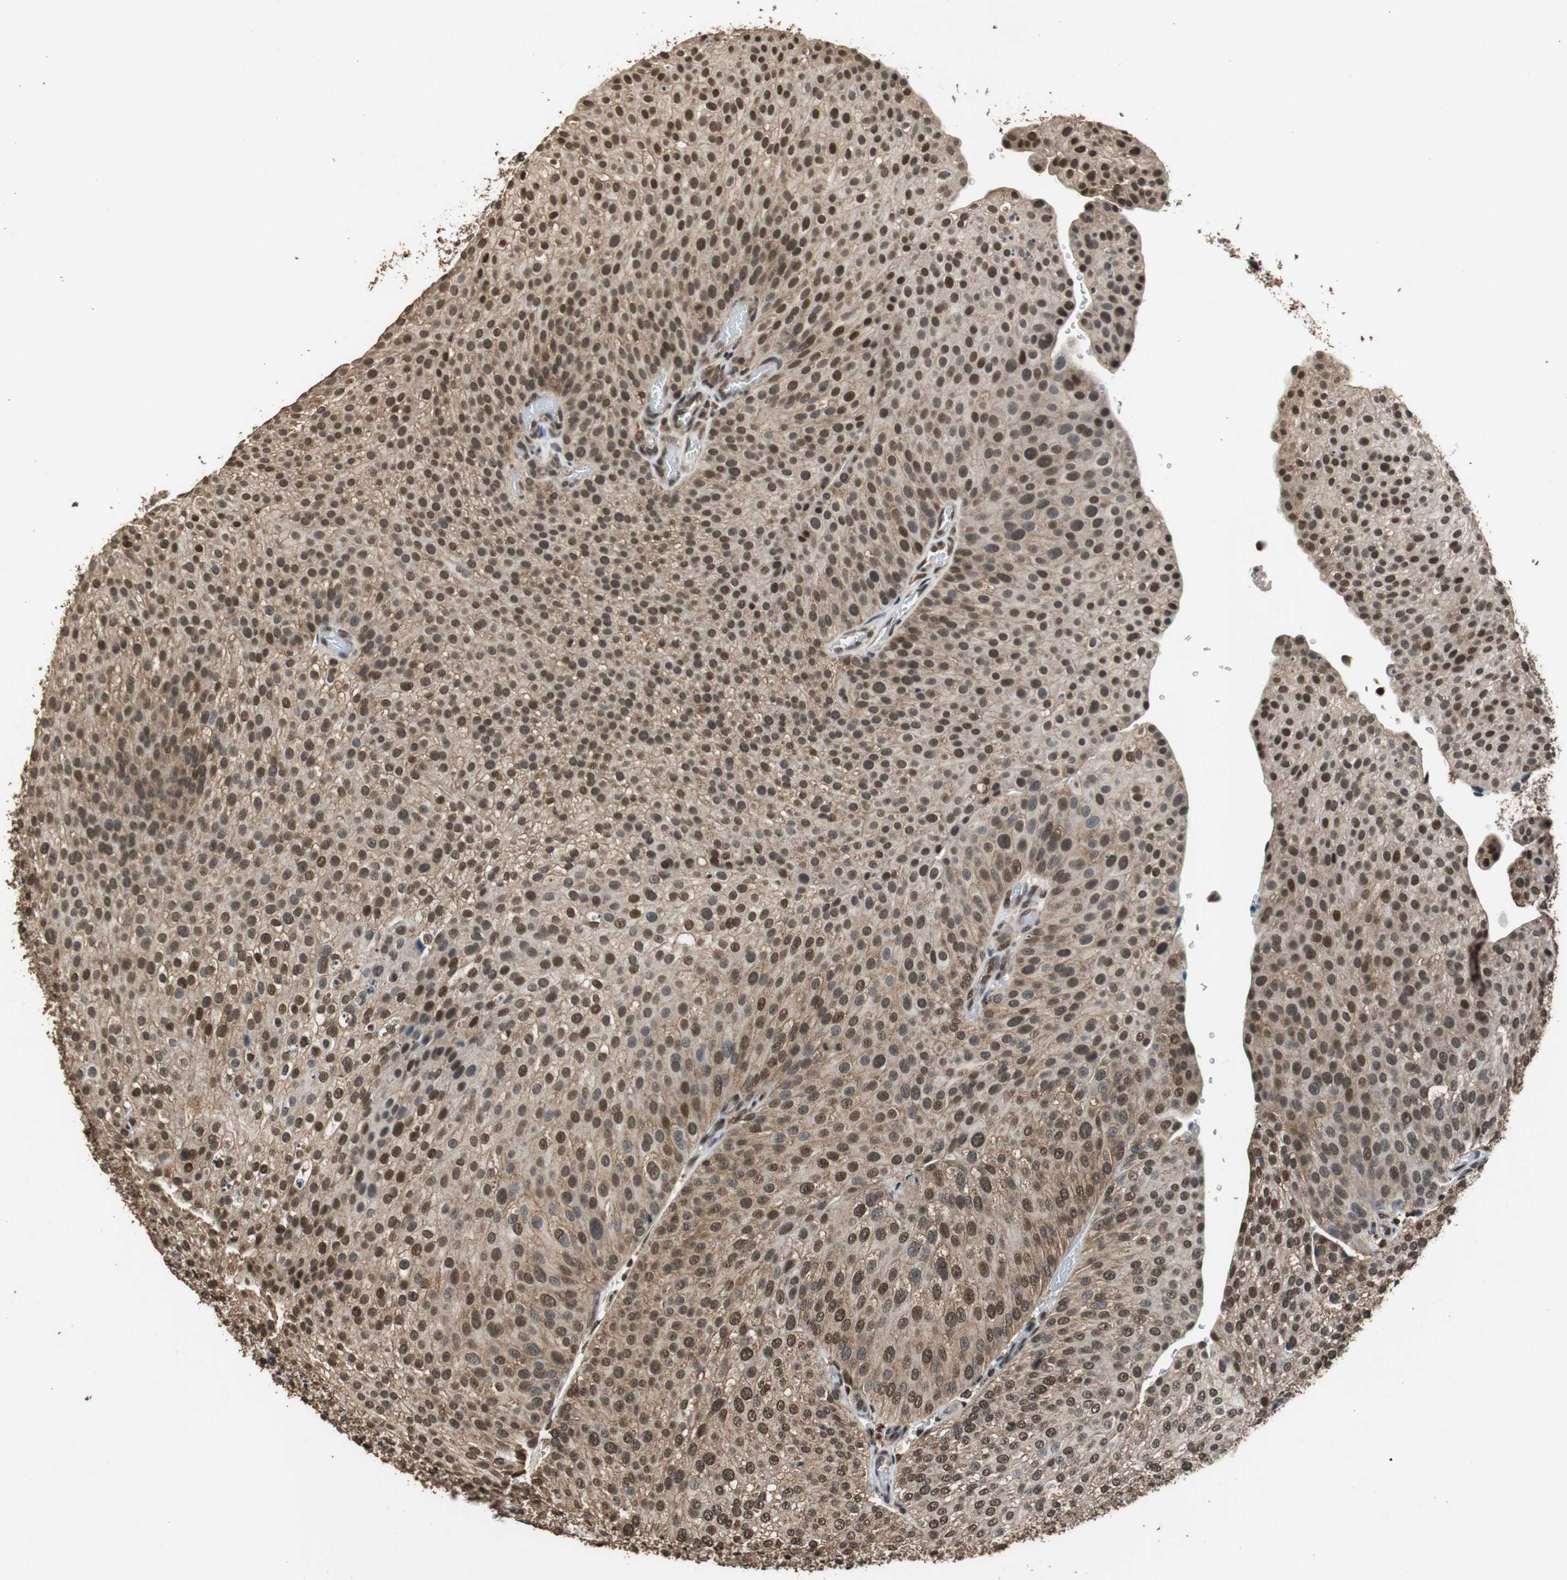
{"staining": {"intensity": "strong", "quantity": ">75%", "location": "cytoplasmic/membranous,nuclear"}, "tissue": "urothelial cancer", "cell_type": "Tumor cells", "image_type": "cancer", "snomed": [{"axis": "morphology", "description": "Urothelial carcinoma, Low grade"}, {"axis": "topography", "description": "Smooth muscle"}, {"axis": "topography", "description": "Urinary bladder"}], "caption": "Urothelial carcinoma (low-grade) was stained to show a protein in brown. There is high levels of strong cytoplasmic/membranous and nuclear positivity in approximately >75% of tumor cells.", "gene": "ZNF18", "patient": {"sex": "male", "age": 60}}